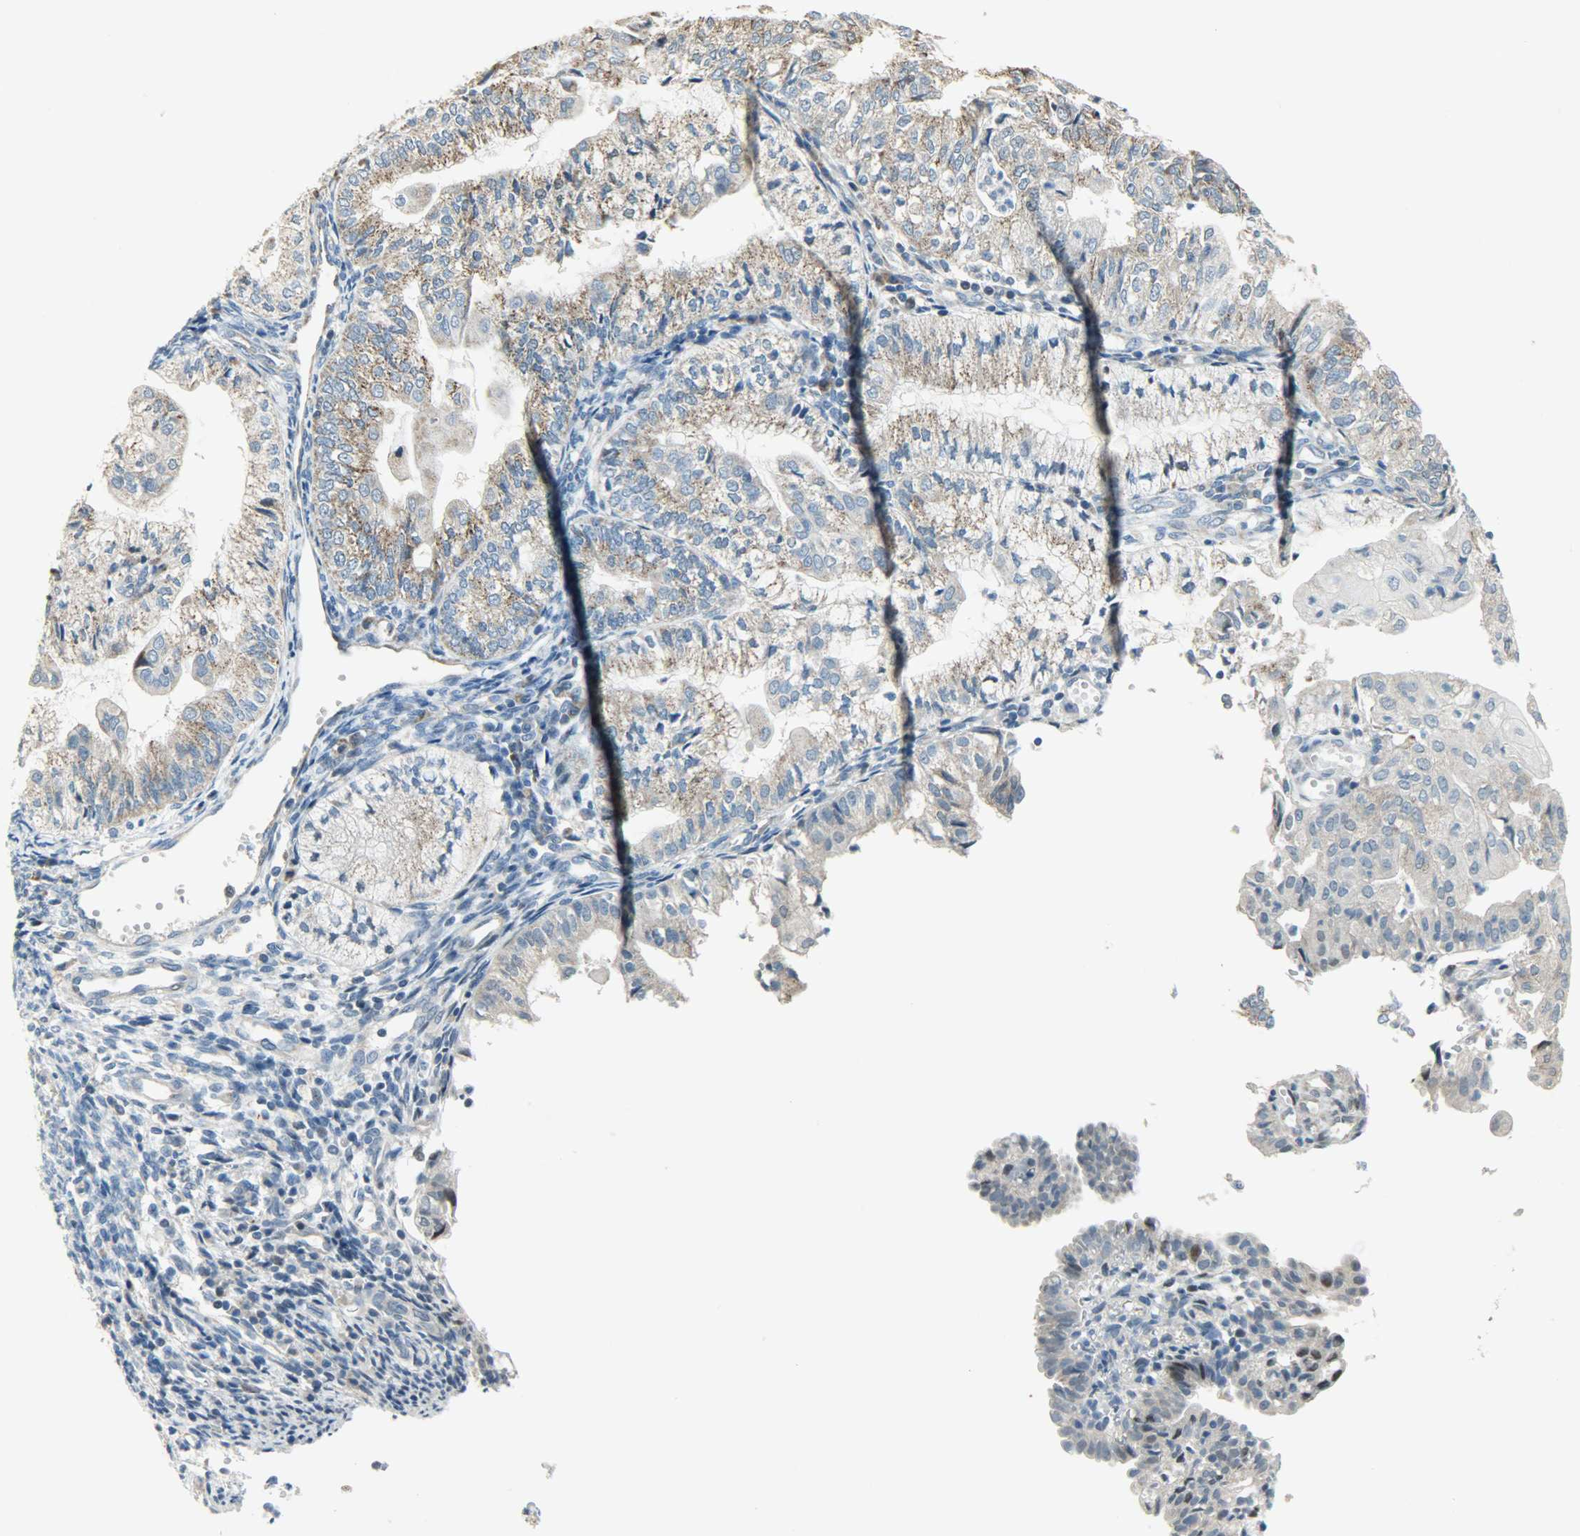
{"staining": {"intensity": "moderate", "quantity": ">75%", "location": "cytoplasmic/membranous"}, "tissue": "endometrial cancer", "cell_type": "Tumor cells", "image_type": "cancer", "snomed": [{"axis": "morphology", "description": "Adenocarcinoma, NOS"}, {"axis": "topography", "description": "Endometrium"}], "caption": "Approximately >75% of tumor cells in endometrial adenocarcinoma exhibit moderate cytoplasmic/membranous protein staining as visualized by brown immunohistochemical staining.", "gene": "PPP1R1B", "patient": {"sex": "female", "age": 59}}